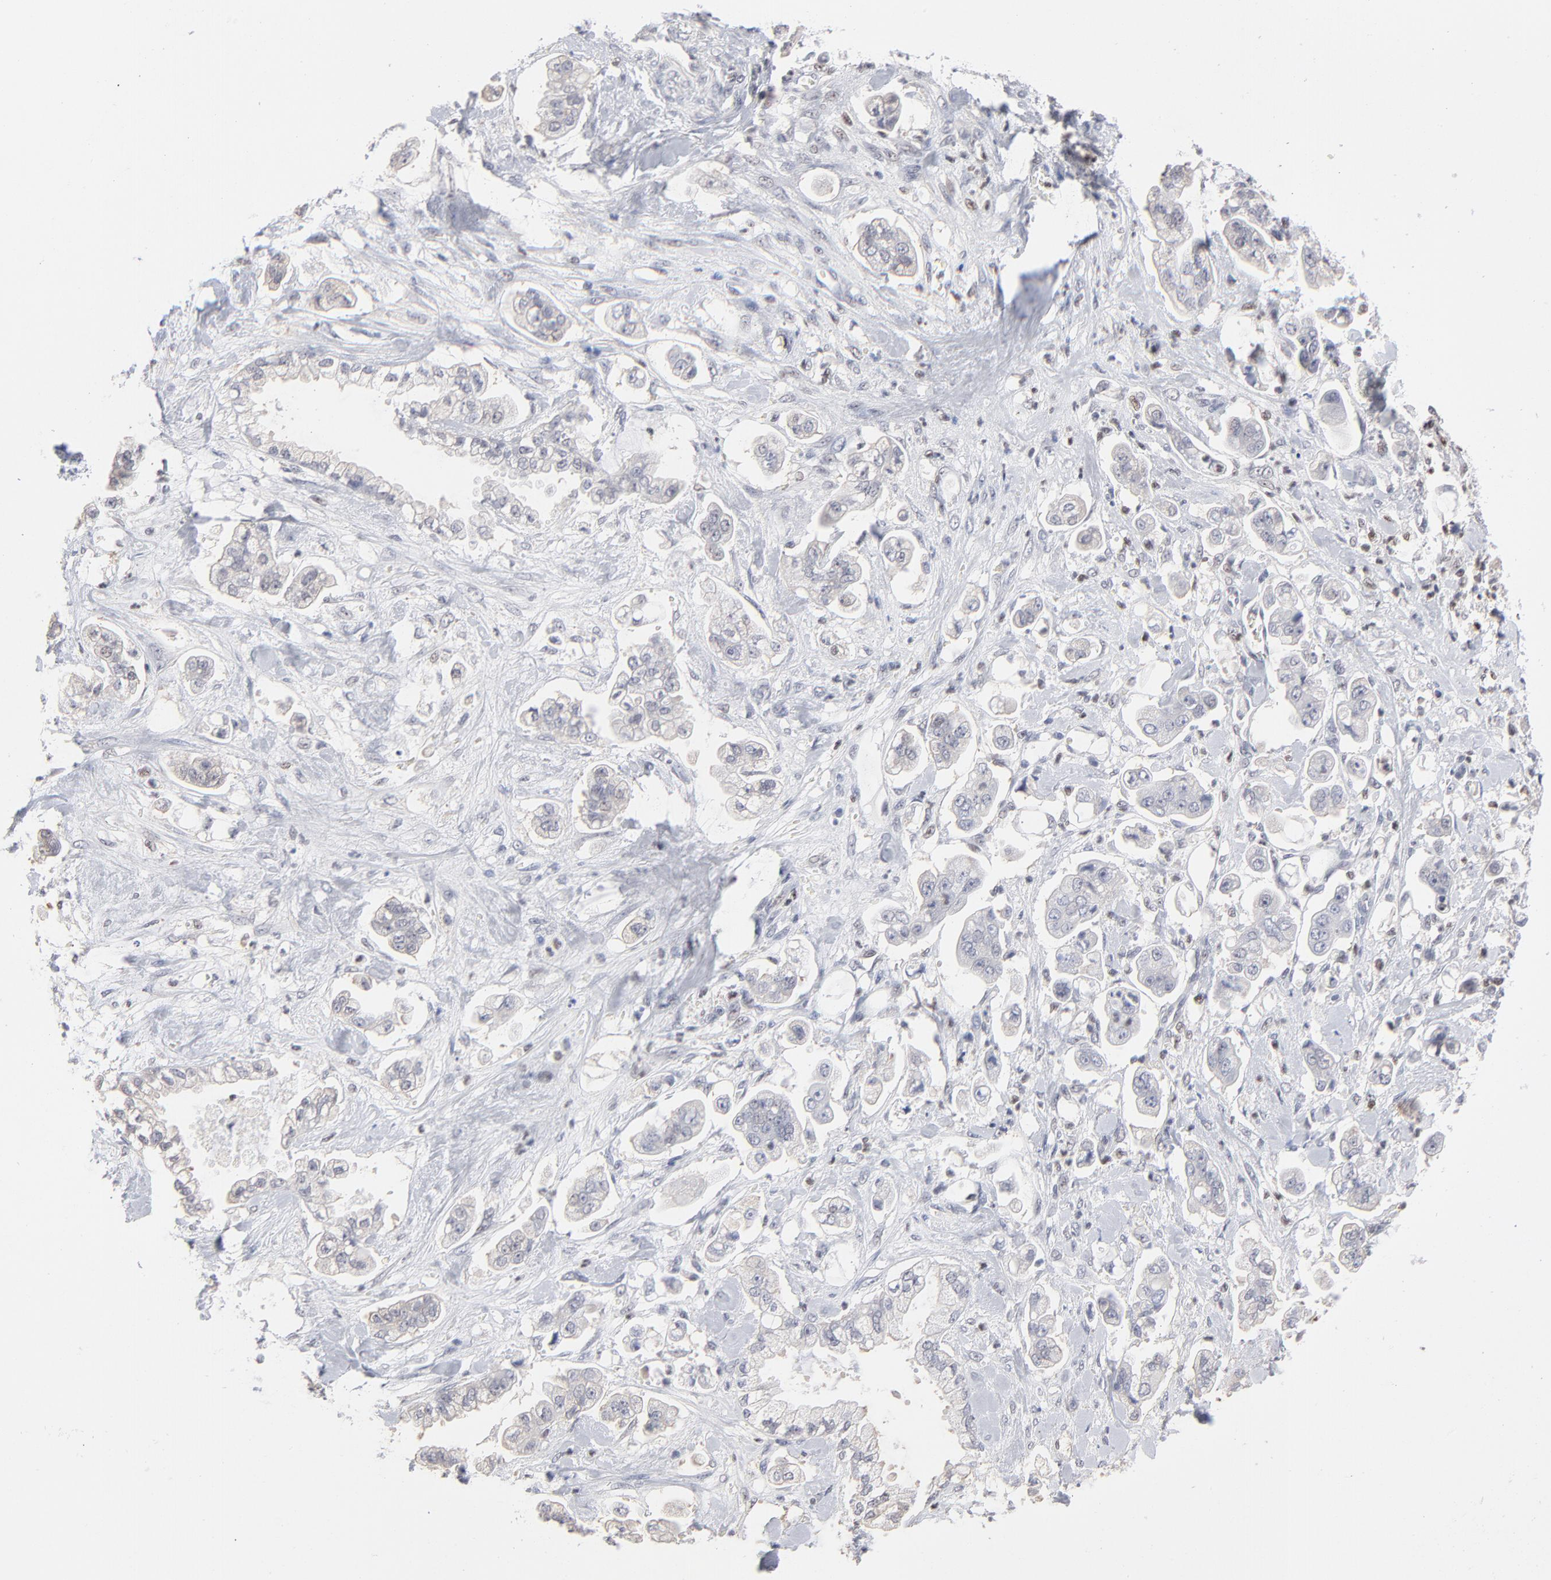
{"staining": {"intensity": "negative", "quantity": "none", "location": "none"}, "tissue": "stomach cancer", "cell_type": "Tumor cells", "image_type": "cancer", "snomed": [{"axis": "morphology", "description": "Adenocarcinoma, NOS"}, {"axis": "topography", "description": "Stomach"}], "caption": "Immunohistochemistry micrograph of neoplastic tissue: human adenocarcinoma (stomach) stained with DAB displays no significant protein expression in tumor cells. (DAB (3,3'-diaminobenzidine) immunohistochemistry visualized using brightfield microscopy, high magnification).", "gene": "MAX", "patient": {"sex": "male", "age": 62}}